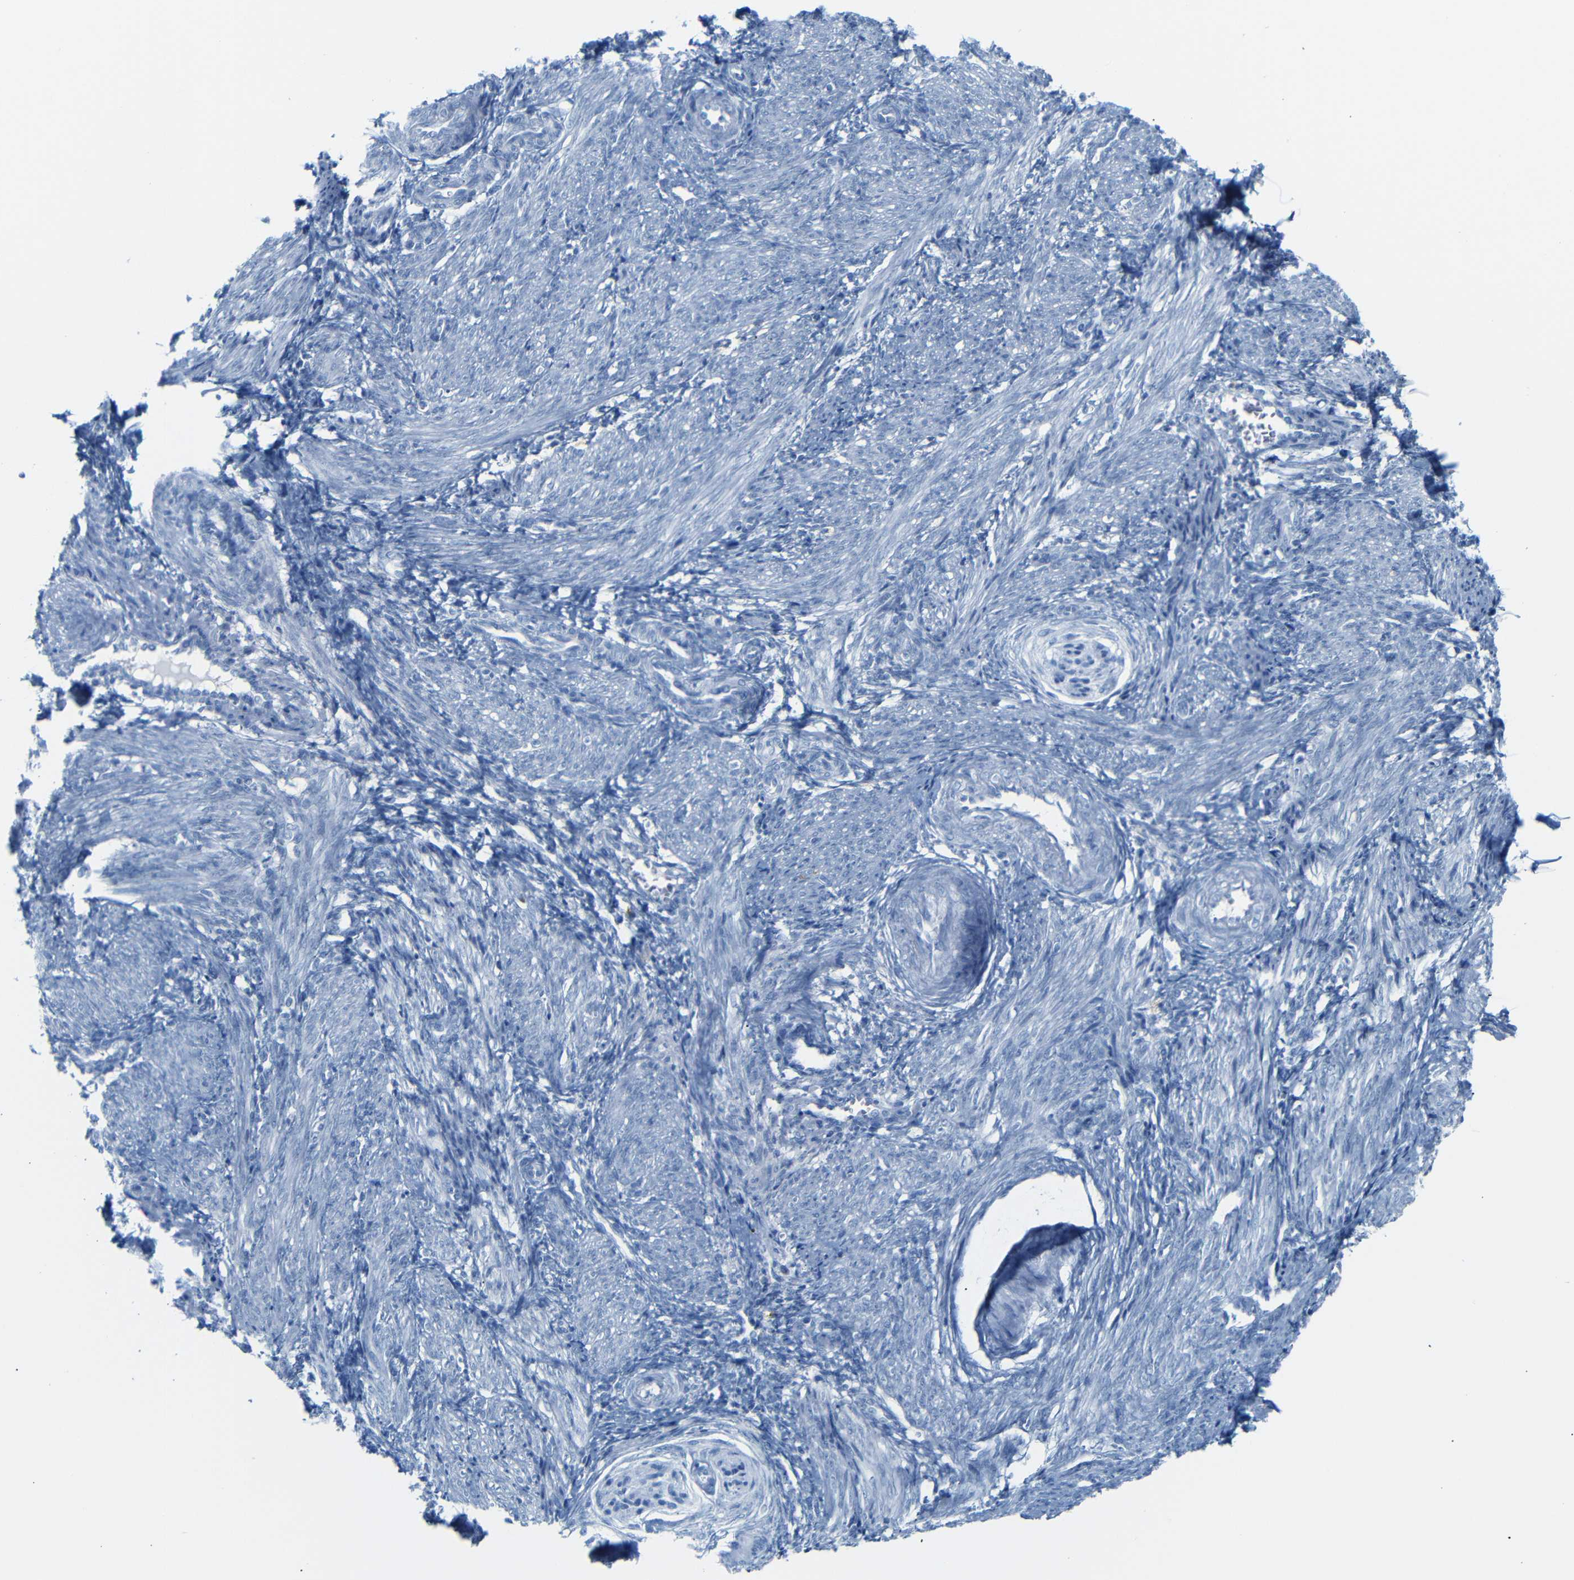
{"staining": {"intensity": "negative", "quantity": "none", "location": "none"}, "tissue": "smooth muscle", "cell_type": "Smooth muscle cells", "image_type": "normal", "snomed": [{"axis": "morphology", "description": "Normal tissue, NOS"}, {"axis": "topography", "description": "Endometrium"}], "caption": "There is no significant positivity in smooth muscle cells of smooth muscle. (DAB immunohistochemistry, high magnification).", "gene": "FCRL1", "patient": {"sex": "female", "age": 33}}